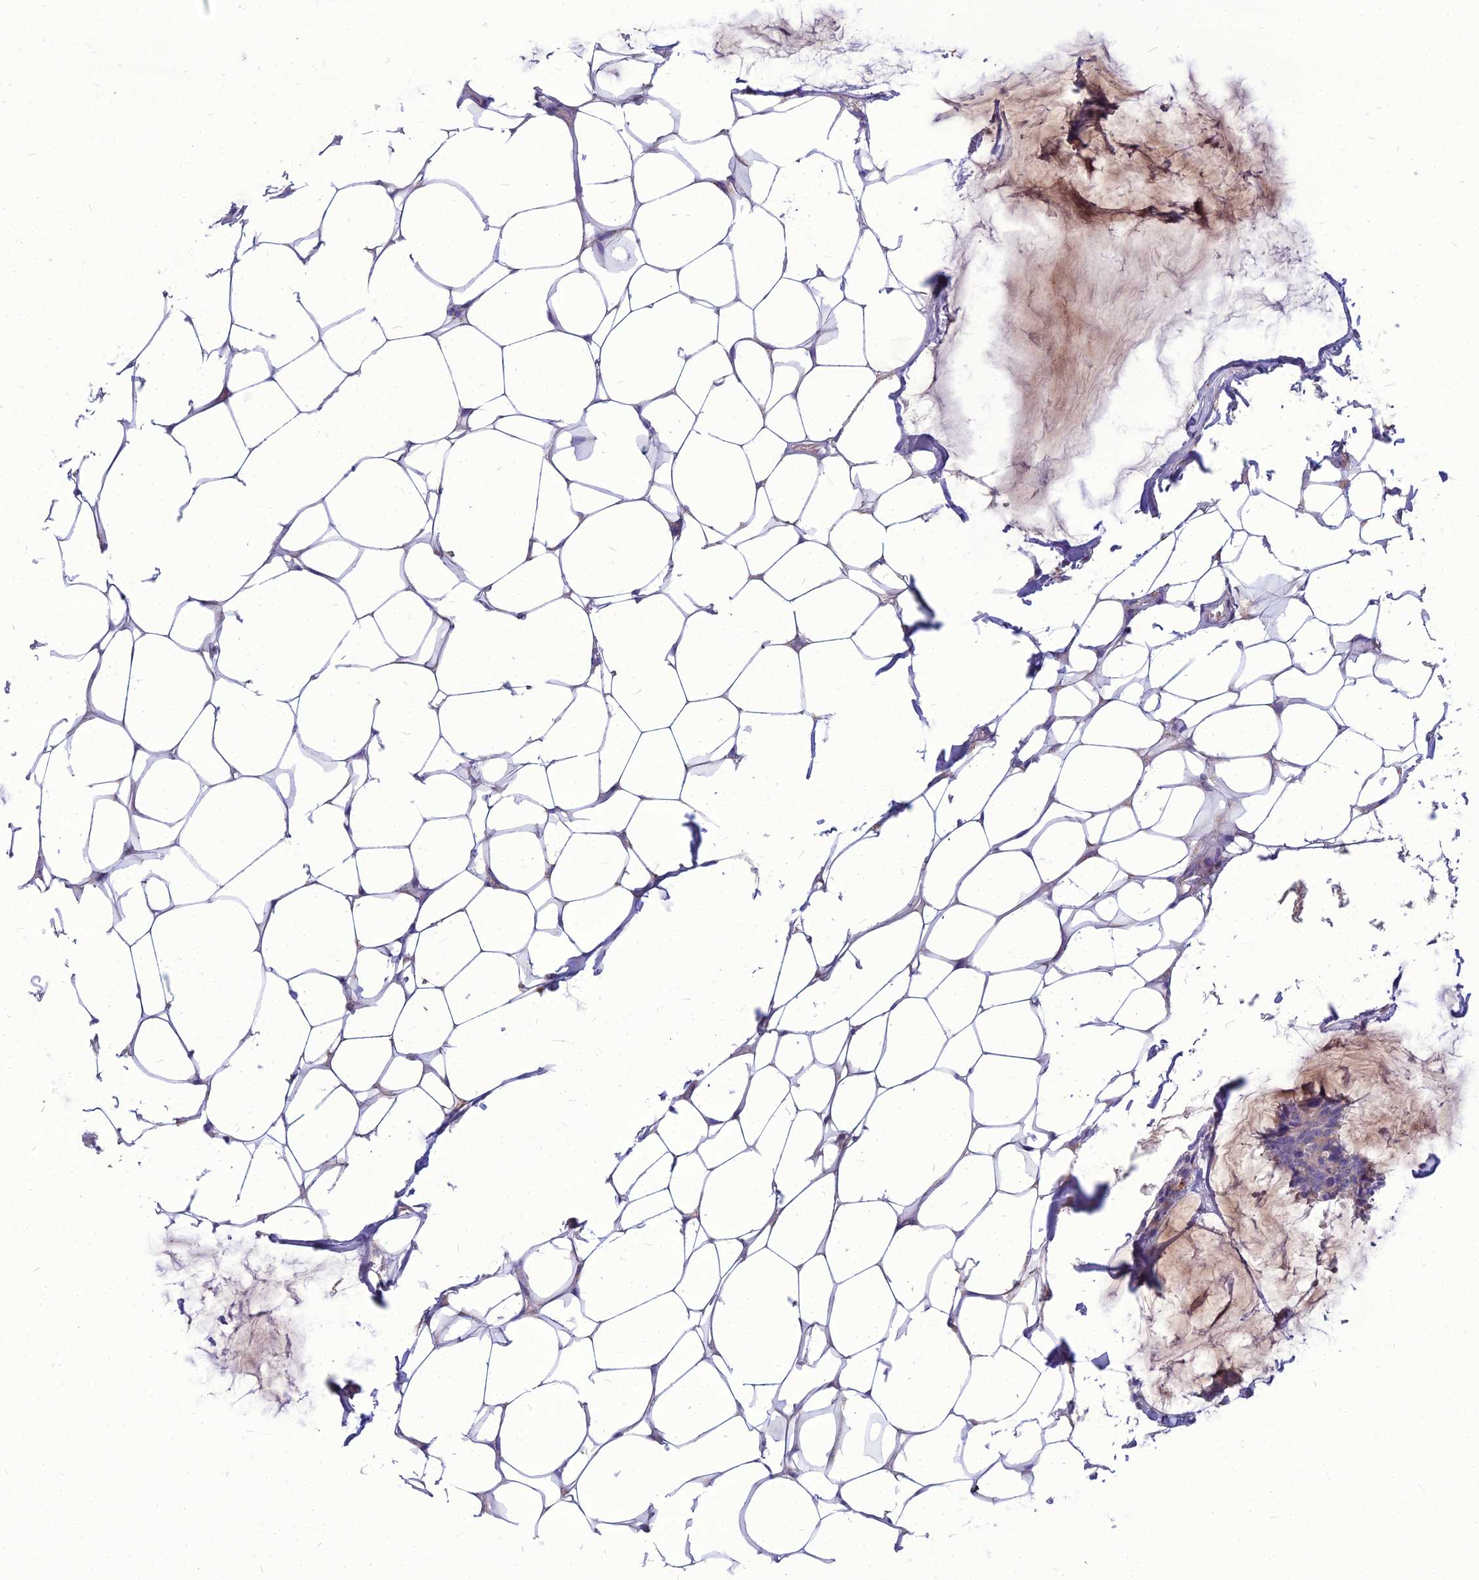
{"staining": {"intensity": "negative", "quantity": "none", "location": "none"}, "tissue": "breast cancer", "cell_type": "Tumor cells", "image_type": "cancer", "snomed": [{"axis": "morphology", "description": "Duct carcinoma"}, {"axis": "topography", "description": "Breast"}], "caption": "This image is of breast cancer (intraductal carcinoma) stained with immunohistochemistry (IHC) to label a protein in brown with the nuclei are counter-stained blue. There is no staining in tumor cells.", "gene": "PCED1B", "patient": {"sex": "female", "age": 93}}